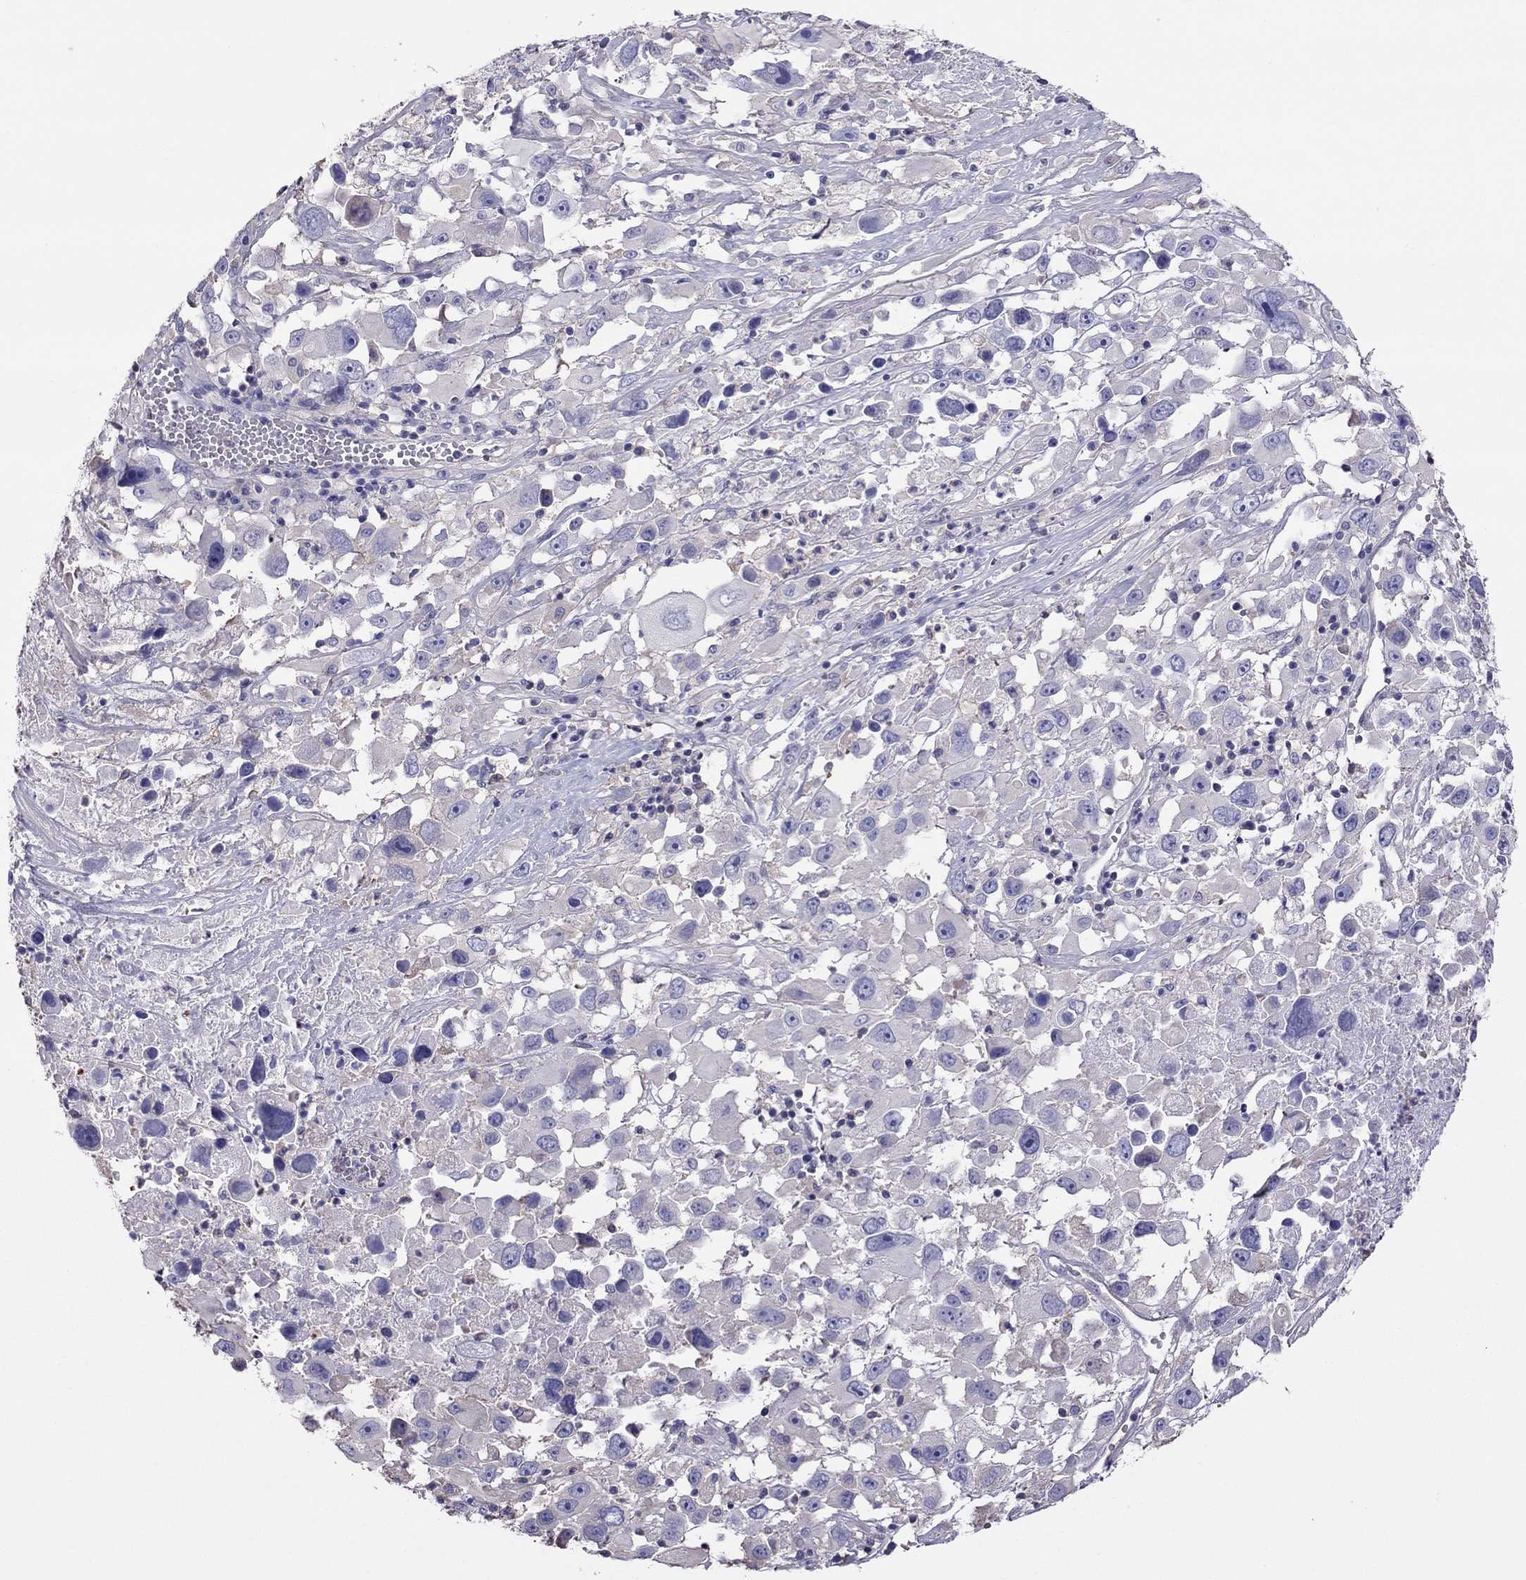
{"staining": {"intensity": "negative", "quantity": "none", "location": "none"}, "tissue": "melanoma", "cell_type": "Tumor cells", "image_type": "cancer", "snomed": [{"axis": "morphology", "description": "Malignant melanoma, Metastatic site"}, {"axis": "topography", "description": "Soft tissue"}], "caption": "The micrograph reveals no staining of tumor cells in malignant melanoma (metastatic site).", "gene": "TEX22", "patient": {"sex": "male", "age": 50}}